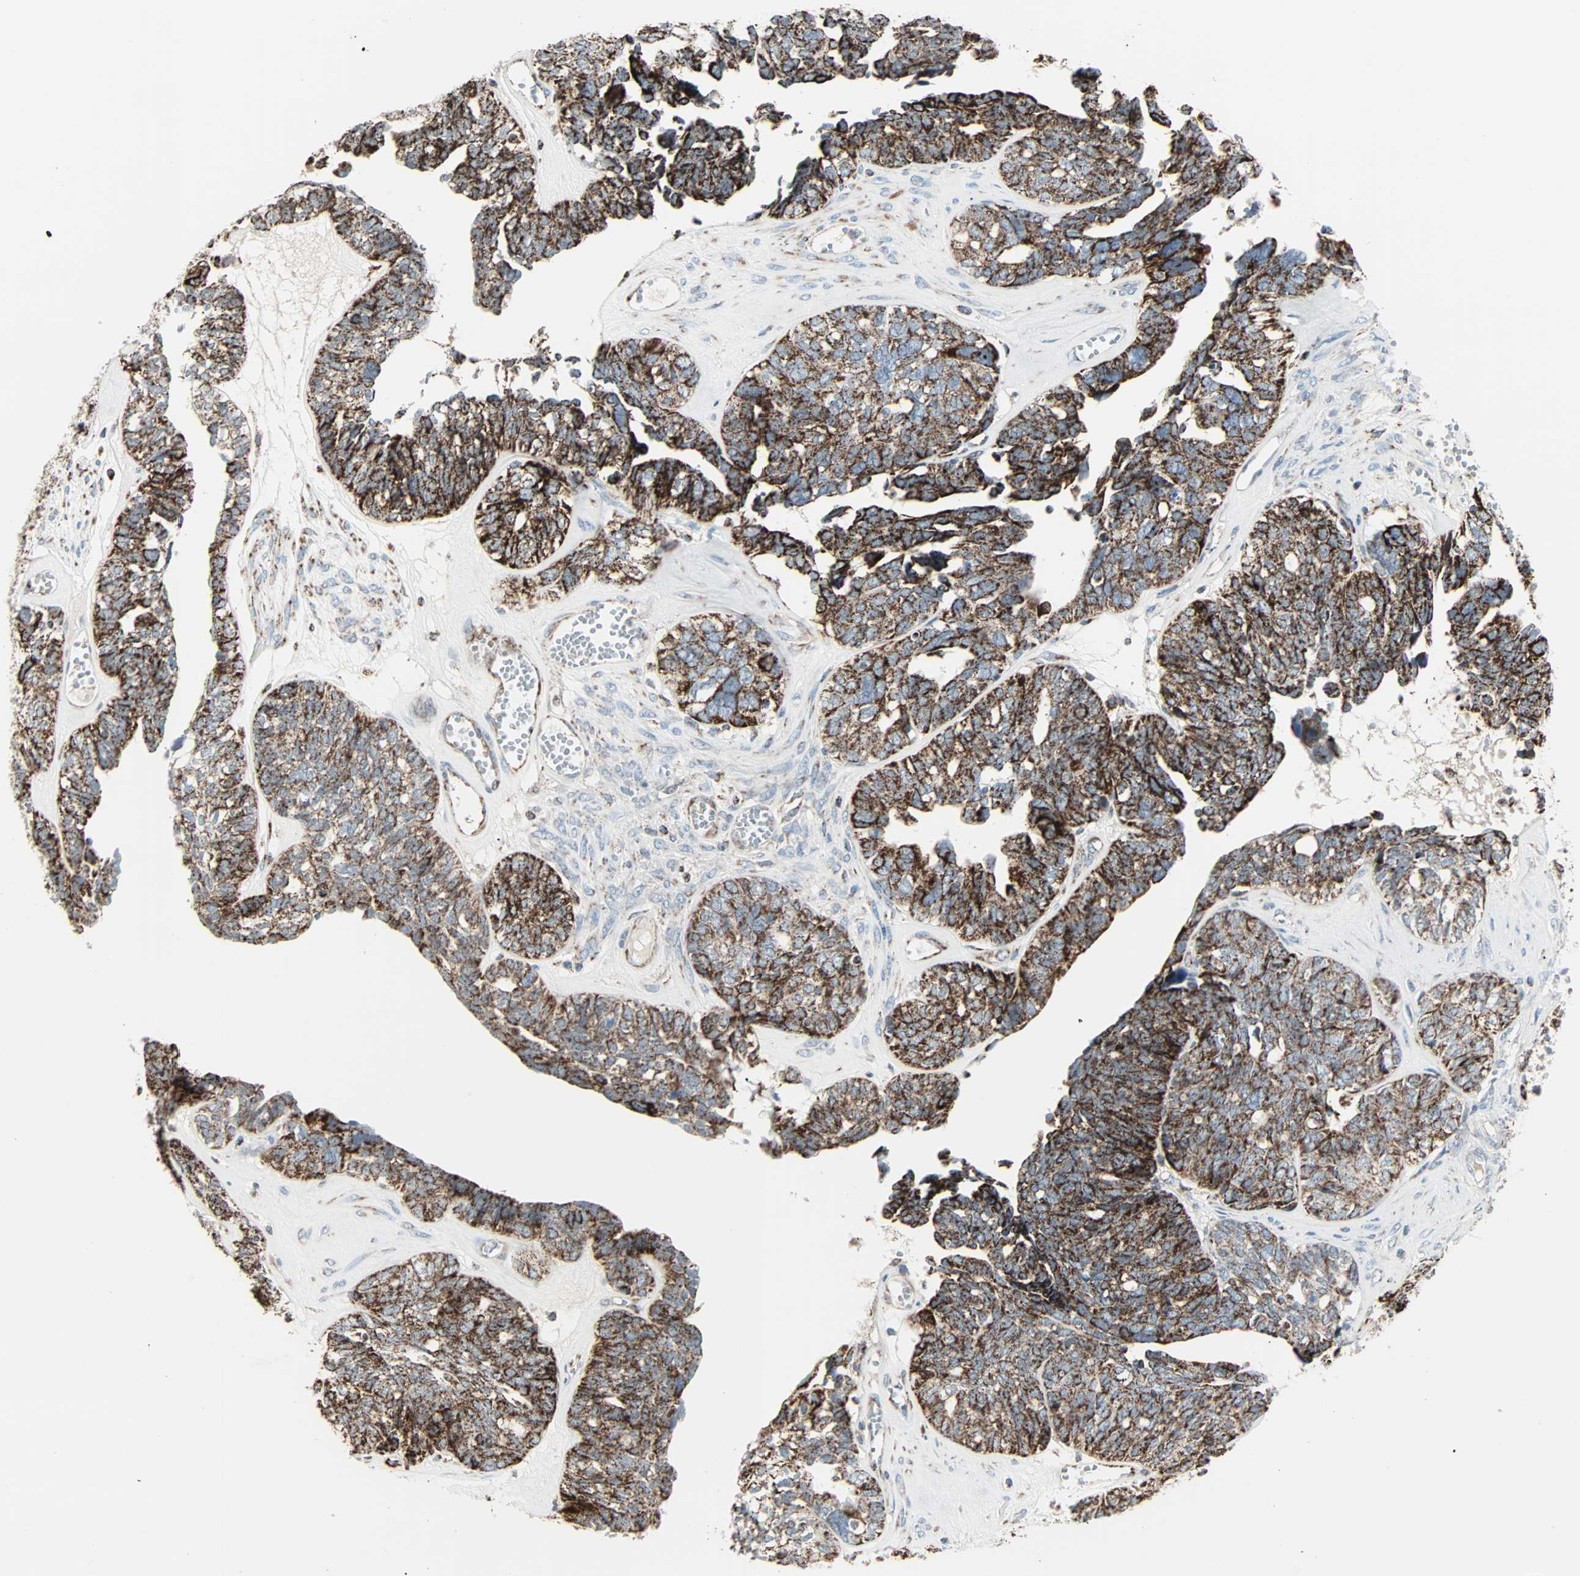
{"staining": {"intensity": "strong", "quantity": ">75%", "location": "cytoplasmic/membranous"}, "tissue": "ovarian cancer", "cell_type": "Tumor cells", "image_type": "cancer", "snomed": [{"axis": "morphology", "description": "Cystadenocarcinoma, serous, NOS"}, {"axis": "topography", "description": "Ovary"}], "caption": "High-power microscopy captured an IHC micrograph of ovarian cancer, revealing strong cytoplasmic/membranous positivity in approximately >75% of tumor cells.", "gene": "IDH2", "patient": {"sex": "female", "age": 79}}